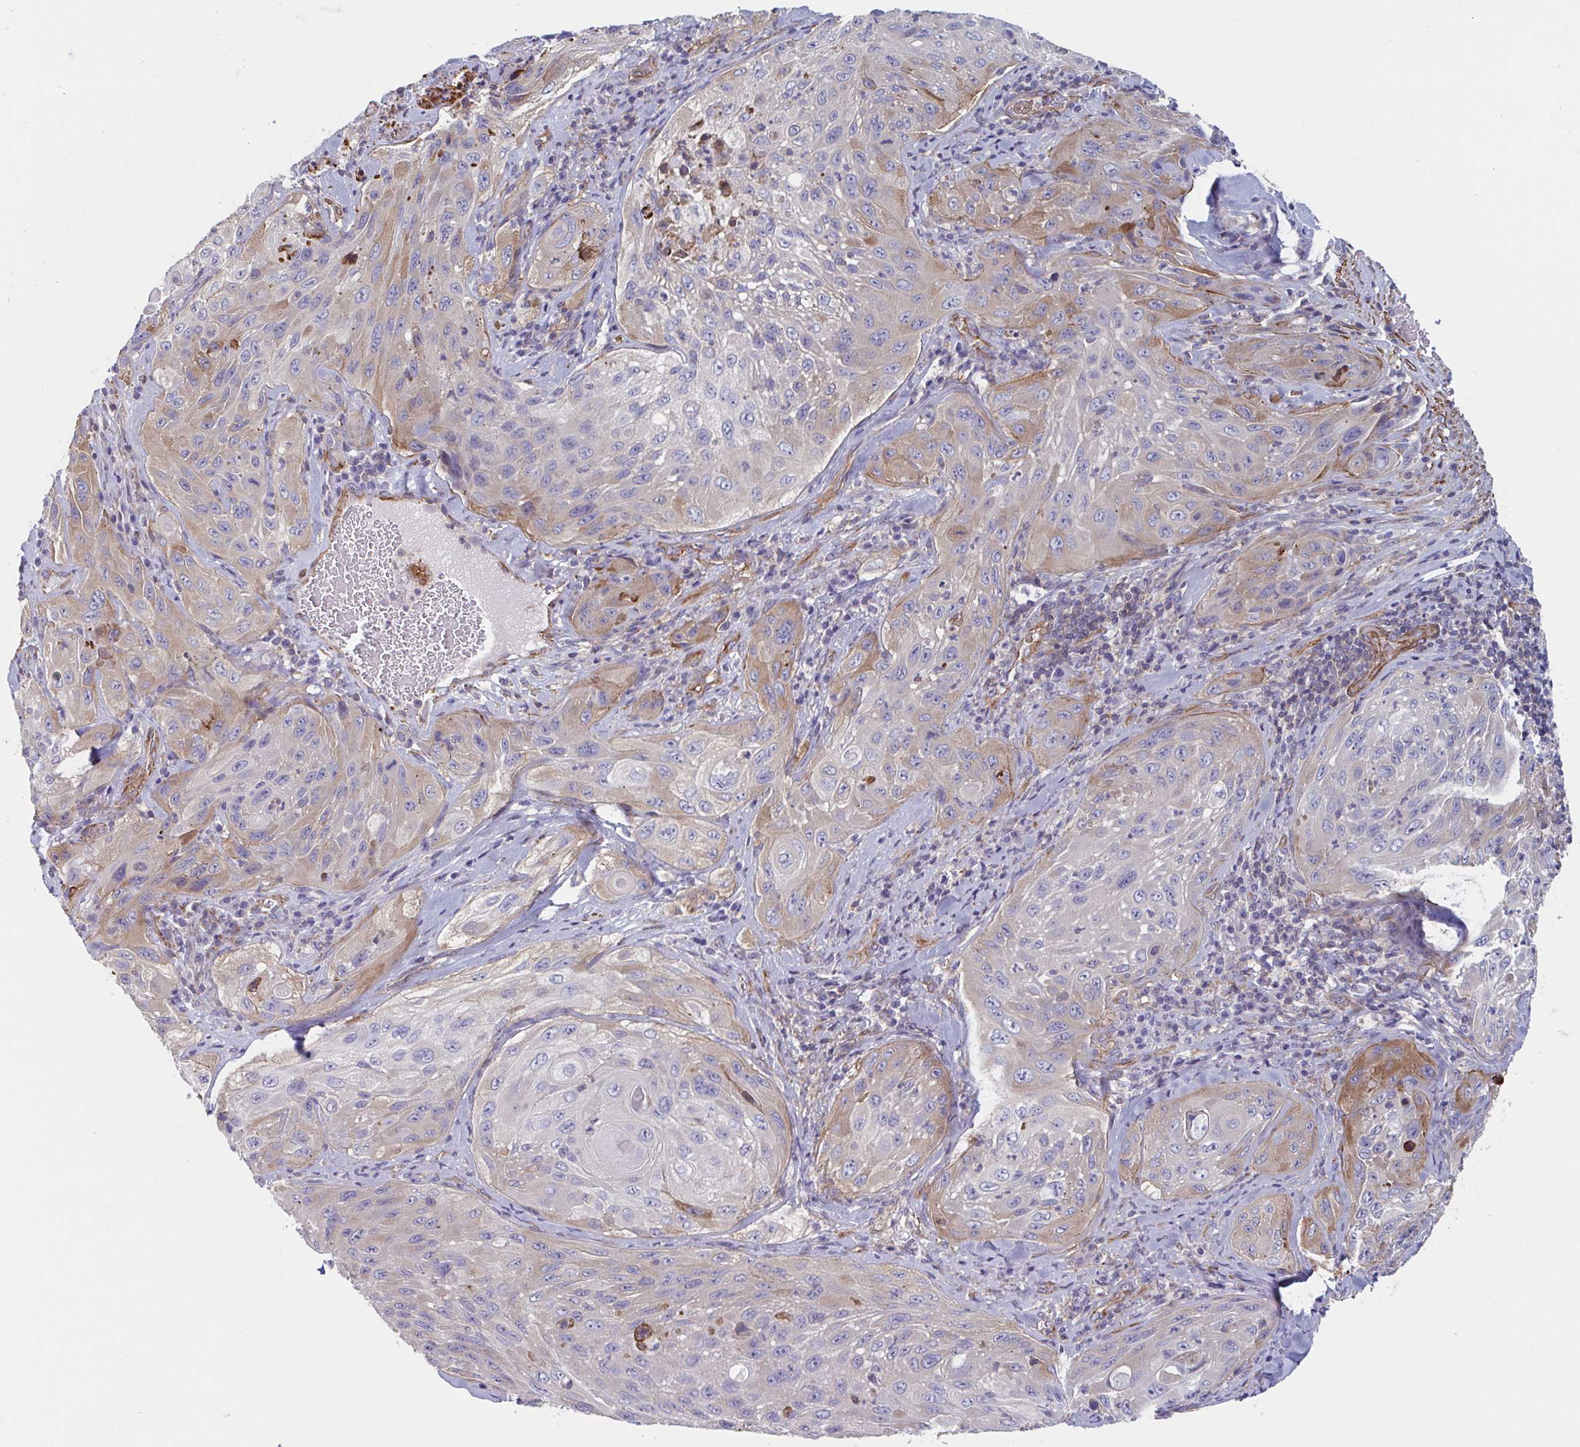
{"staining": {"intensity": "moderate", "quantity": "<25%", "location": "cytoplasmic/membranous"}, "tissue": "cervical cancer", "cell_type": "Tumor cells", "image_type": "cancer", "snomed": [{"axis": "morphology", "description": "Squamous cell carcinoma, NOS"}, {"axis": "topography", "description": "Cervix"}], "caption": "A brown stain labels moderate cytoplasmic/membranous positivity of a protein in cervical cancer (squamous cell carcinoma) tumor cells.", "gene": "SHISA7", "patient": {"sex": "female", "age": 42}}